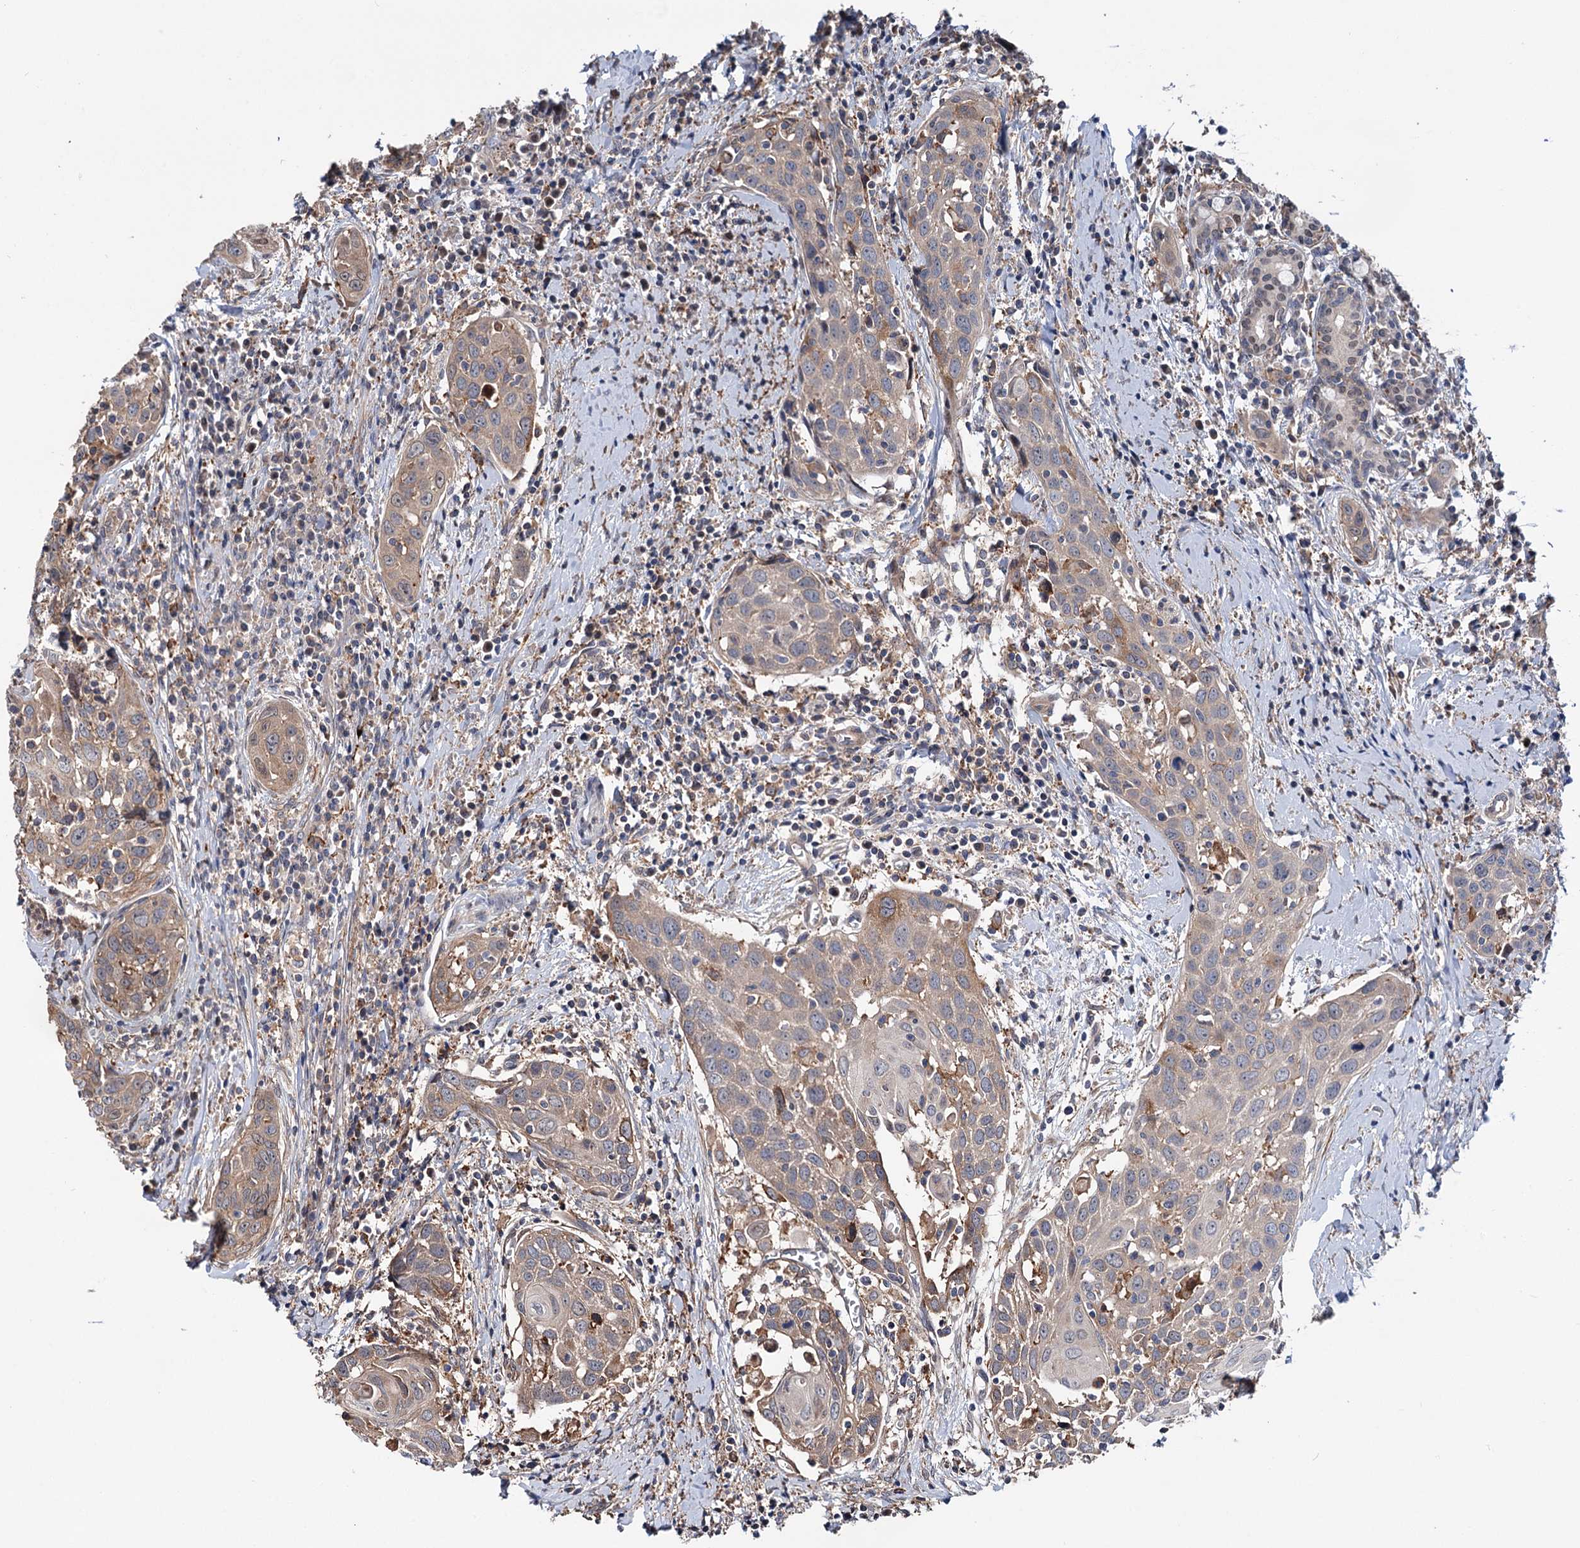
{"staining": {"intensity": "weak", "quantity": ">75%", "location": "cytoplasmic/membranous"}, "tissue": "head and neck cancer", "cell_type": "Tumor cells", "image_type": "cancer", "snomed": [{"axis": "morphology", "description": "Squamous cell carcinoma, NOS"}, {"axis": "topography", "description": "Oral tissue"}, {"axis": "topography", "description": "Head-Neck"}], "caption": "An immunohistochemistry (IHC) micrograph of neoplastic tissue is shown. Protein staining in brown shows weak cytoplasmic/membranous positivity in squamous cell carcinoma (head and neck) within tumor cells. Immunohistochemistry (ihc) stains the protein in brown and the nuclei are stained blue.", "gene": "RNF111", "patient": {"sex": "female", "age": 50}}